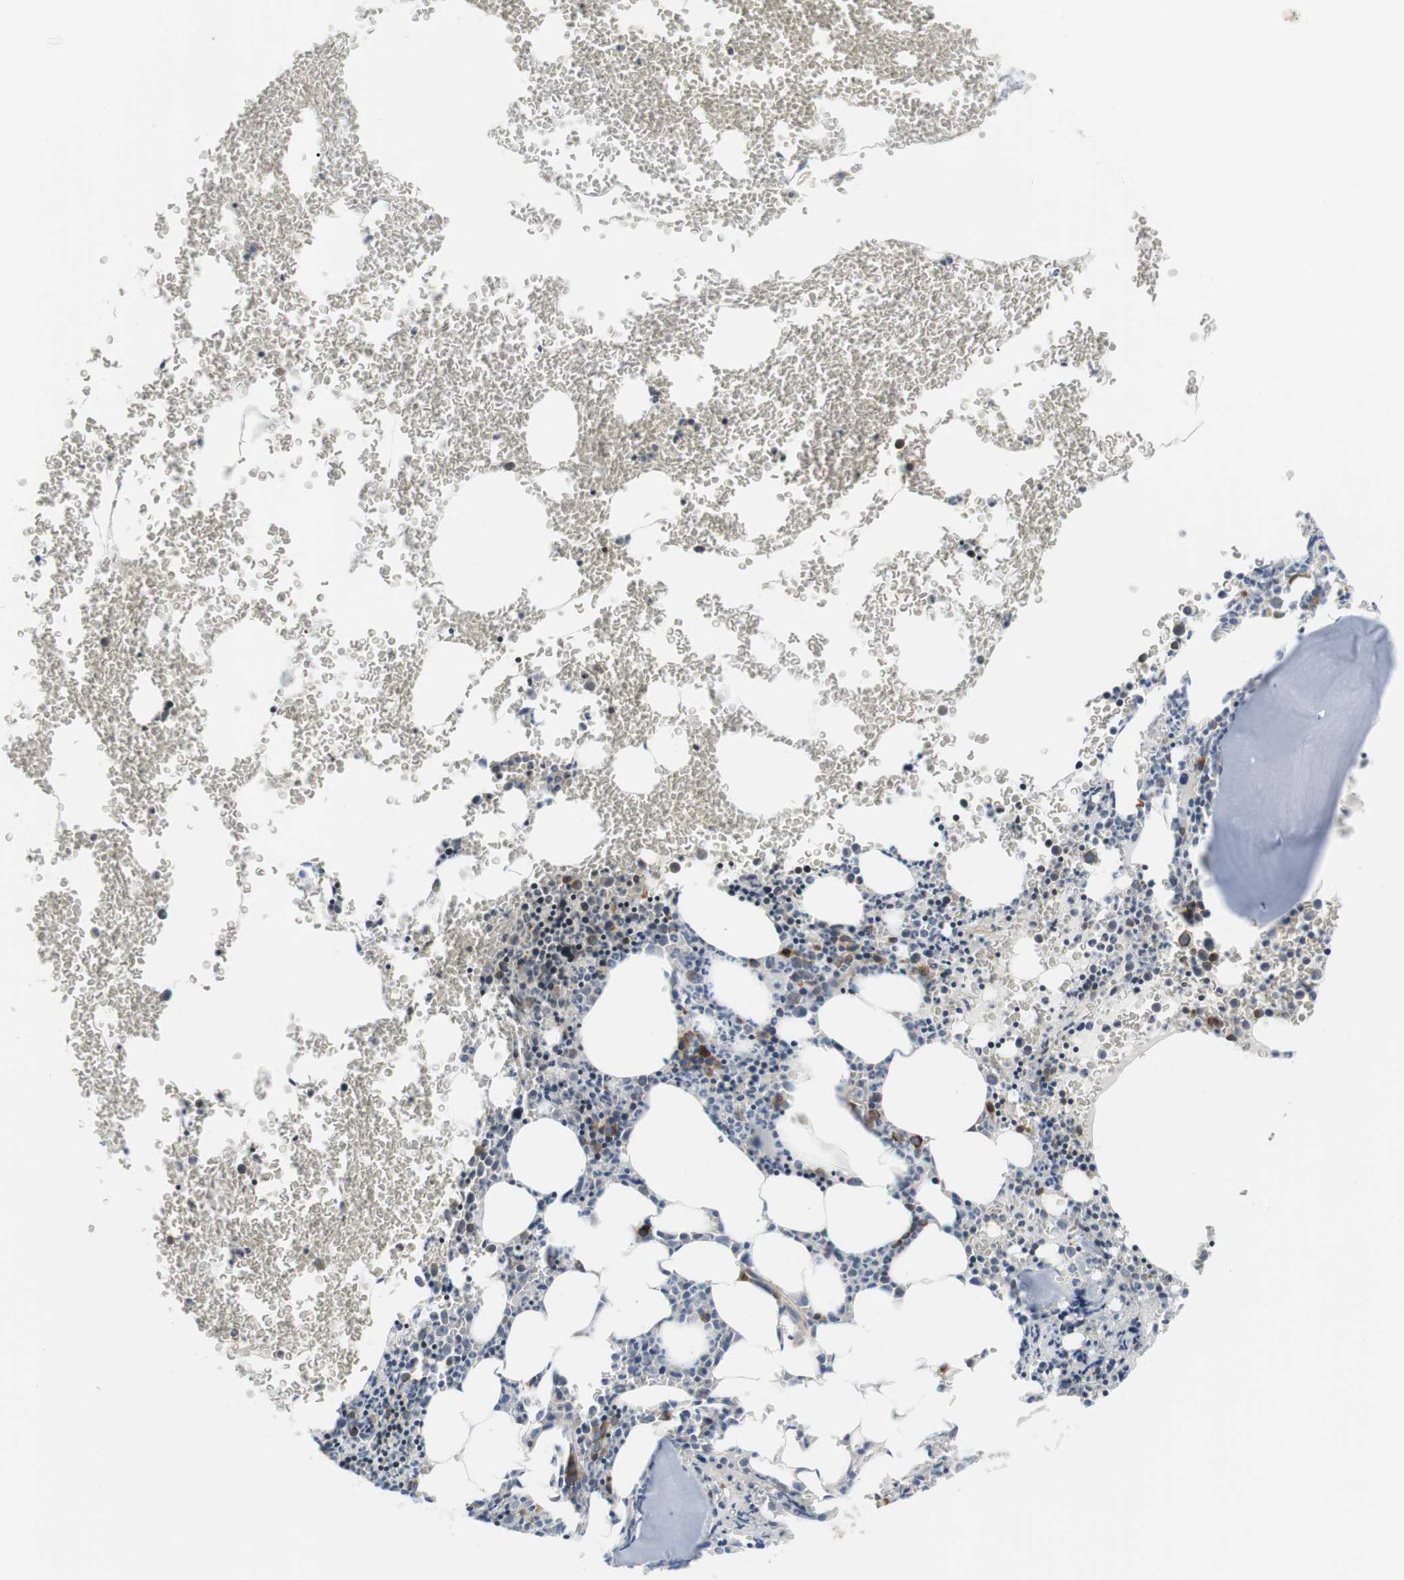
{"staining": {"intensity": "strong", "quantity": "25%-75%", "location": "cytoplasmic/membranous"}, "tissue": "bone marrow", "cell_type": "Hematopoietic cells", "image_type": "normal", "snomed": [{"axis": "morphology", "description": "Normal tissue, NOS"}, {"axis": "morphology", "description": "Inflammation, NOS"}, {"axis": "topography", "description": "Bone marrow"}], "caption": "Immunohistochemistry of unremarkable bone marrow exhibits high levels of strong cytoplasmic/membranous positivity in about 25%-75% of hematopoietic cells. The staining was performed using DAB, with brown indicating positive protein expression. Nuclei are stained blue with hematoxylin.", "gene": "TMEM200A", "patient": {"sex": "female", "age": 56}}